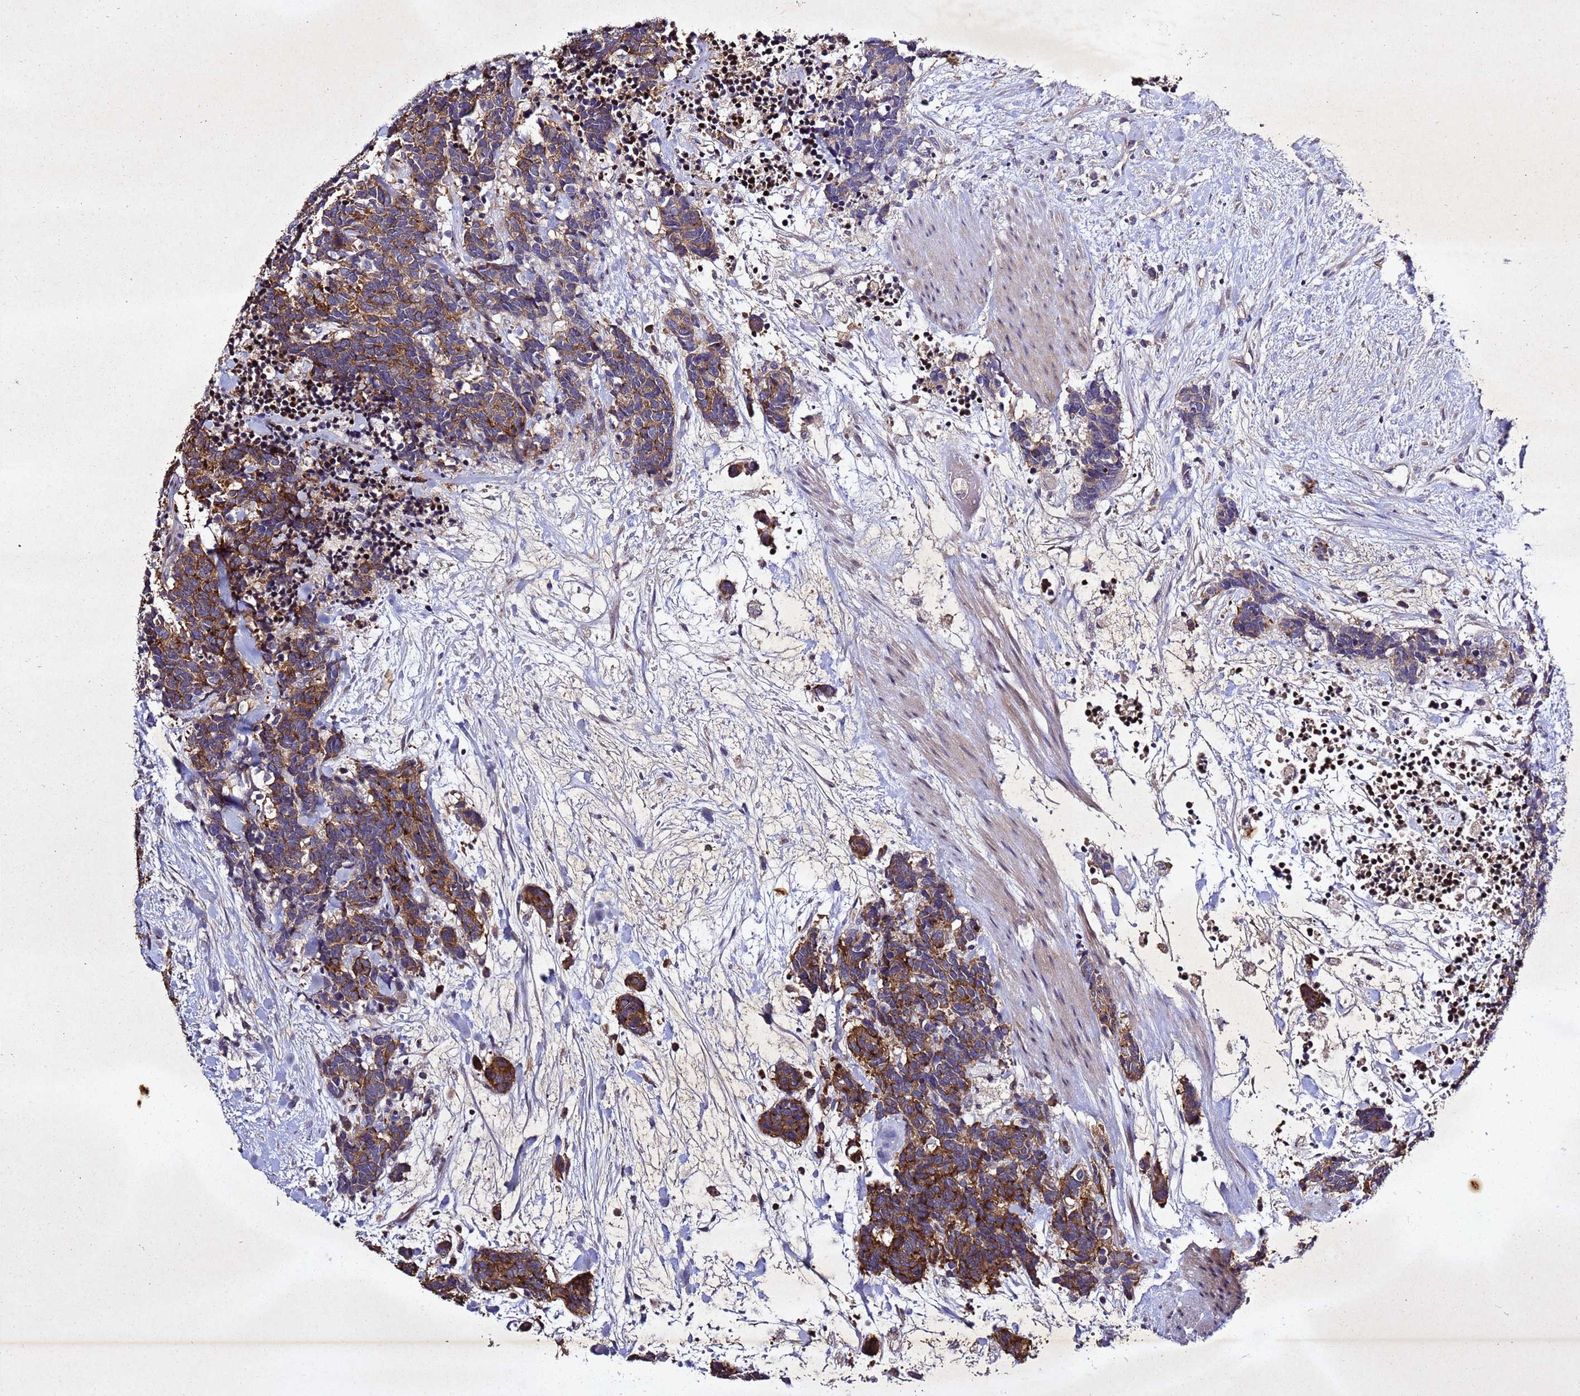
{"staining": {"intensity": "moderate", "quantity": ">75%", "location": "cytoplasmic/membranous"}, "tissue": "carcinoid", "cell_type": "Tumor cells", "image_type": "cancer", "snomed": [{"axis": "morphology", "description": "Carcinoma, NOS"}, {"axis": "morphology", "description": "Carcinoid, malignant, NOS"}, {"axis": "topography", "description": "Prostate"}], "caption": "Immunohistochemistry of carcinoid reveals medium levels of moderate cytoplasmic/membranous expression in about >75% of tumor cells. The protein of interest is shown in brown color, while the nuclei are stained blue.", "gene": "SV2B", "patient": {"sex": "male", "age": 57}}